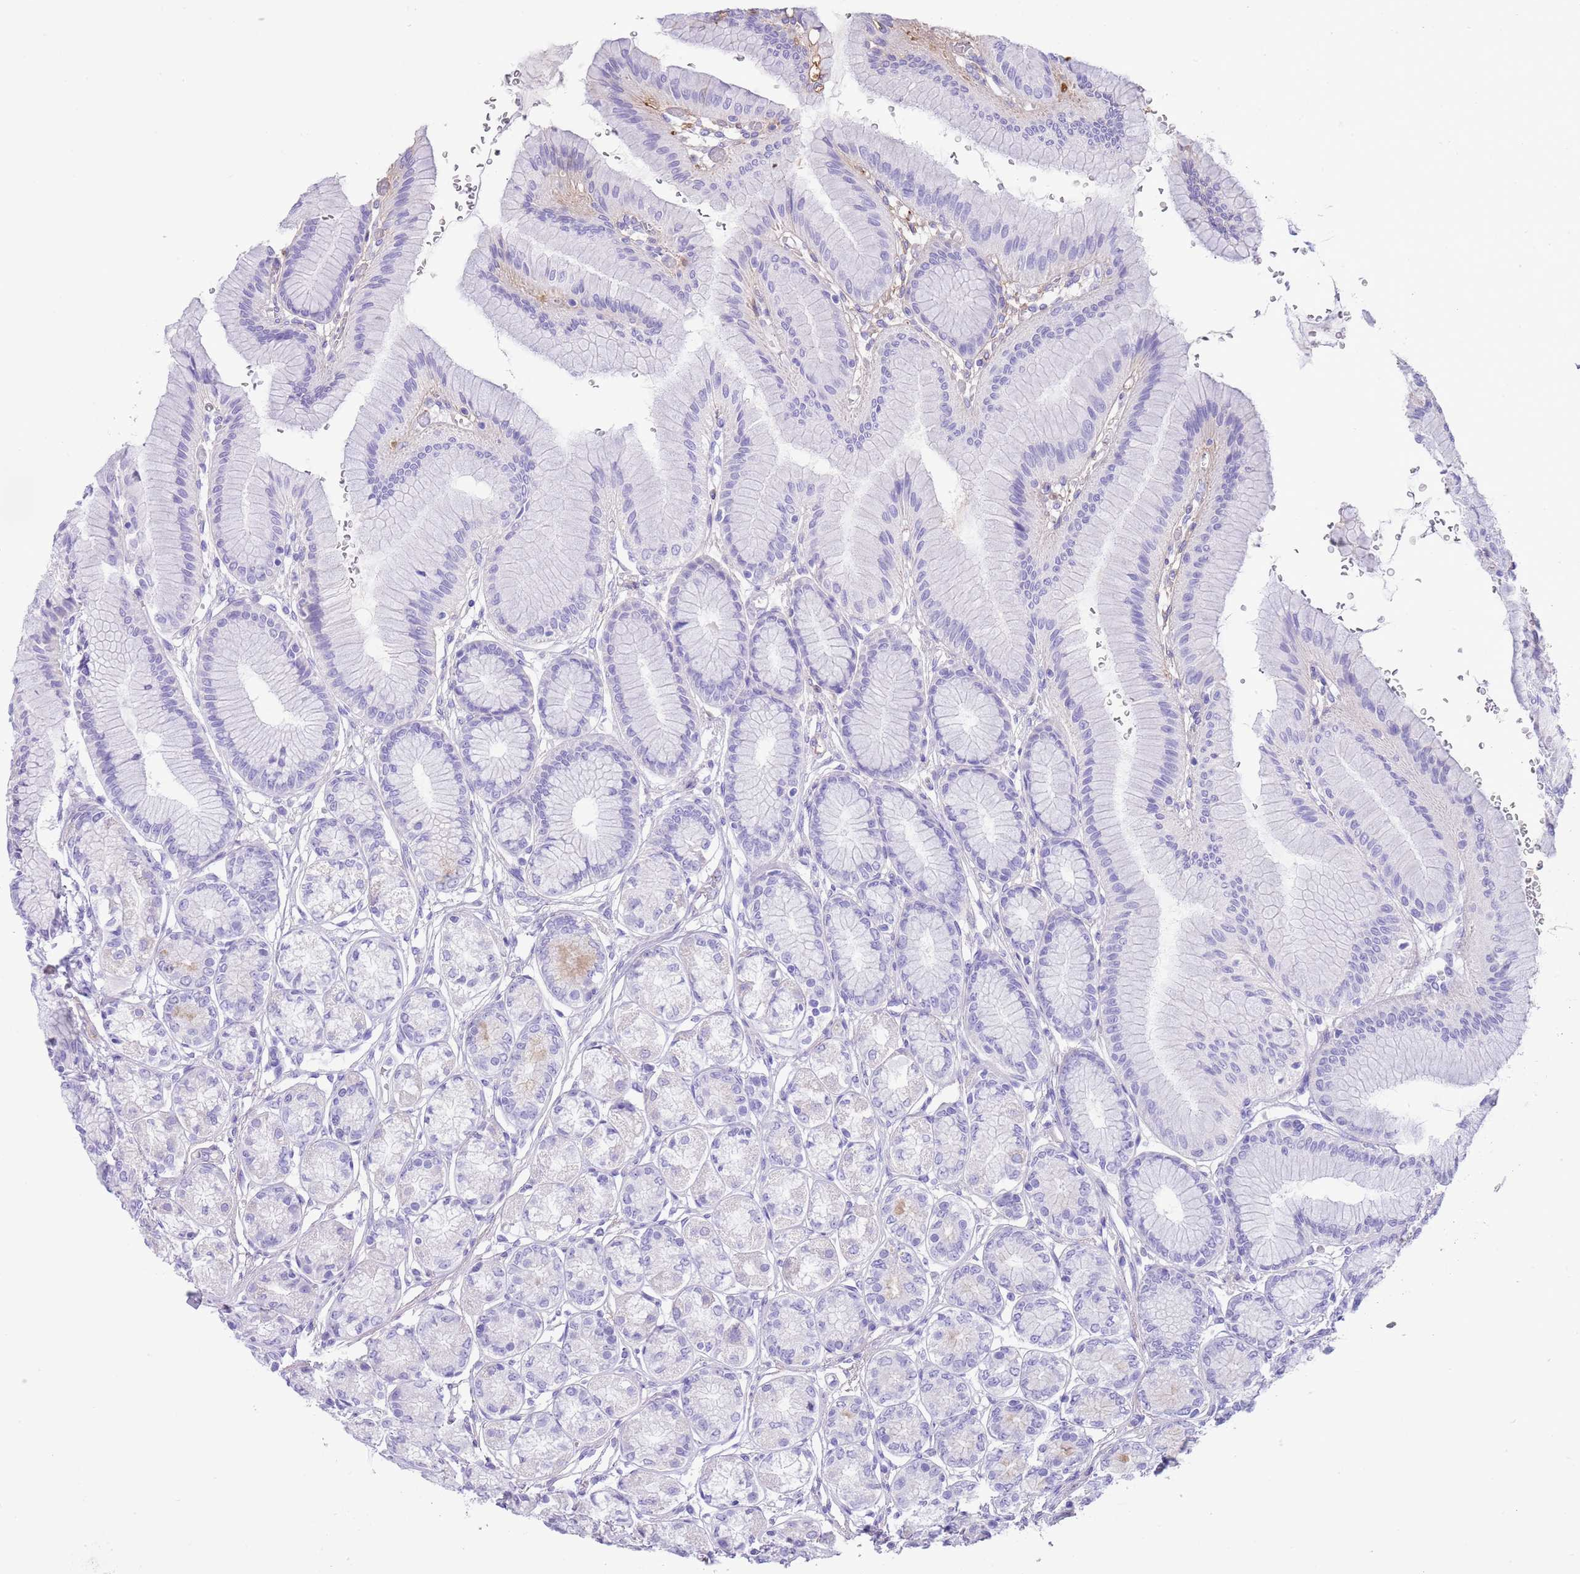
{"staining": {"intensity": "weak", "quantity": "<25%", "location": "cytoplasmic/membranous"}, "tissue": "stomach", "cell_type": "Glandular cells", "image_type": "normal", "snomed": [{"axis": "morphology", "description": "Normal tissue, NOS"}, {"axis": "morphology", "description": "Adenocarcinoma, NOS"}, {"axis": "morphology", "description": "Adenocarcinoma, High grade"}, {"axis": "topography", "description": "Stomach, upper"}, {"axis": "topography", "description": "Stomach"}], "caption": "The micrograph exhibits no staining of glandular cells in unremarkable stomach. (Brightfield microscopy of DAB IHC at high magnification).", "gene": "IGF1", "patient": {"sex": "female", "age": 65}}